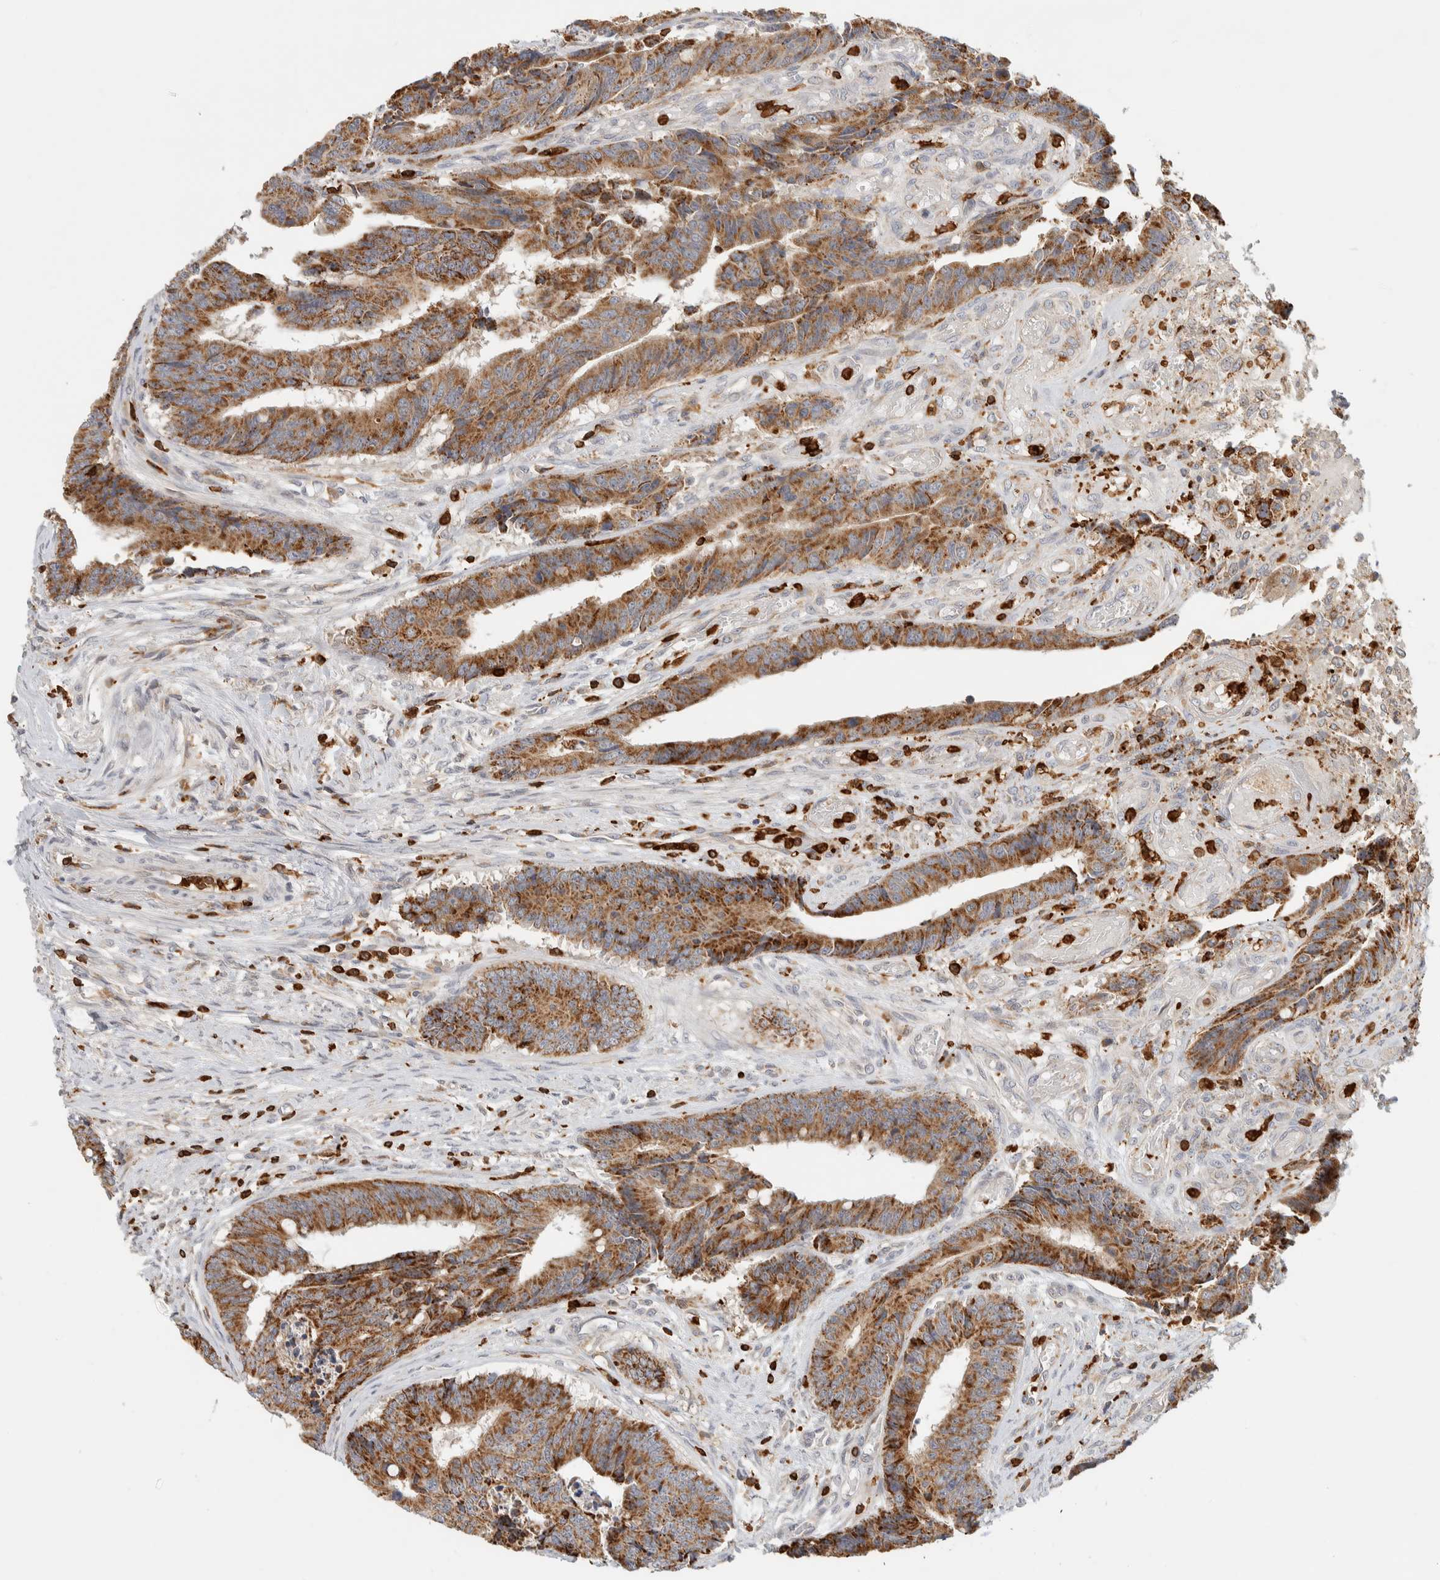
{"staining": {"intensity": "moderate", "quantity": ">75%", "location": "cytoplasmic/membranous"}, "tissue": "colorectal cancer", "cell_type": "Tumor cells", "image_type": "cancer", "snomed": [{"axis": "morphology", "description": "Adenocarcinoma, NOS"}, {"axis": "topography", "description": "Rectum"}], "caption": "IHC (DAB (3,3'-diaminobenzidine)) staining of colorectal adenocarcinoma displays moderate cytoplasmic/membranous protein staining in approximately >75% of tumor cells.", "gene": "RUNDC1", "patient": {"sex": "male", "age": 84}}